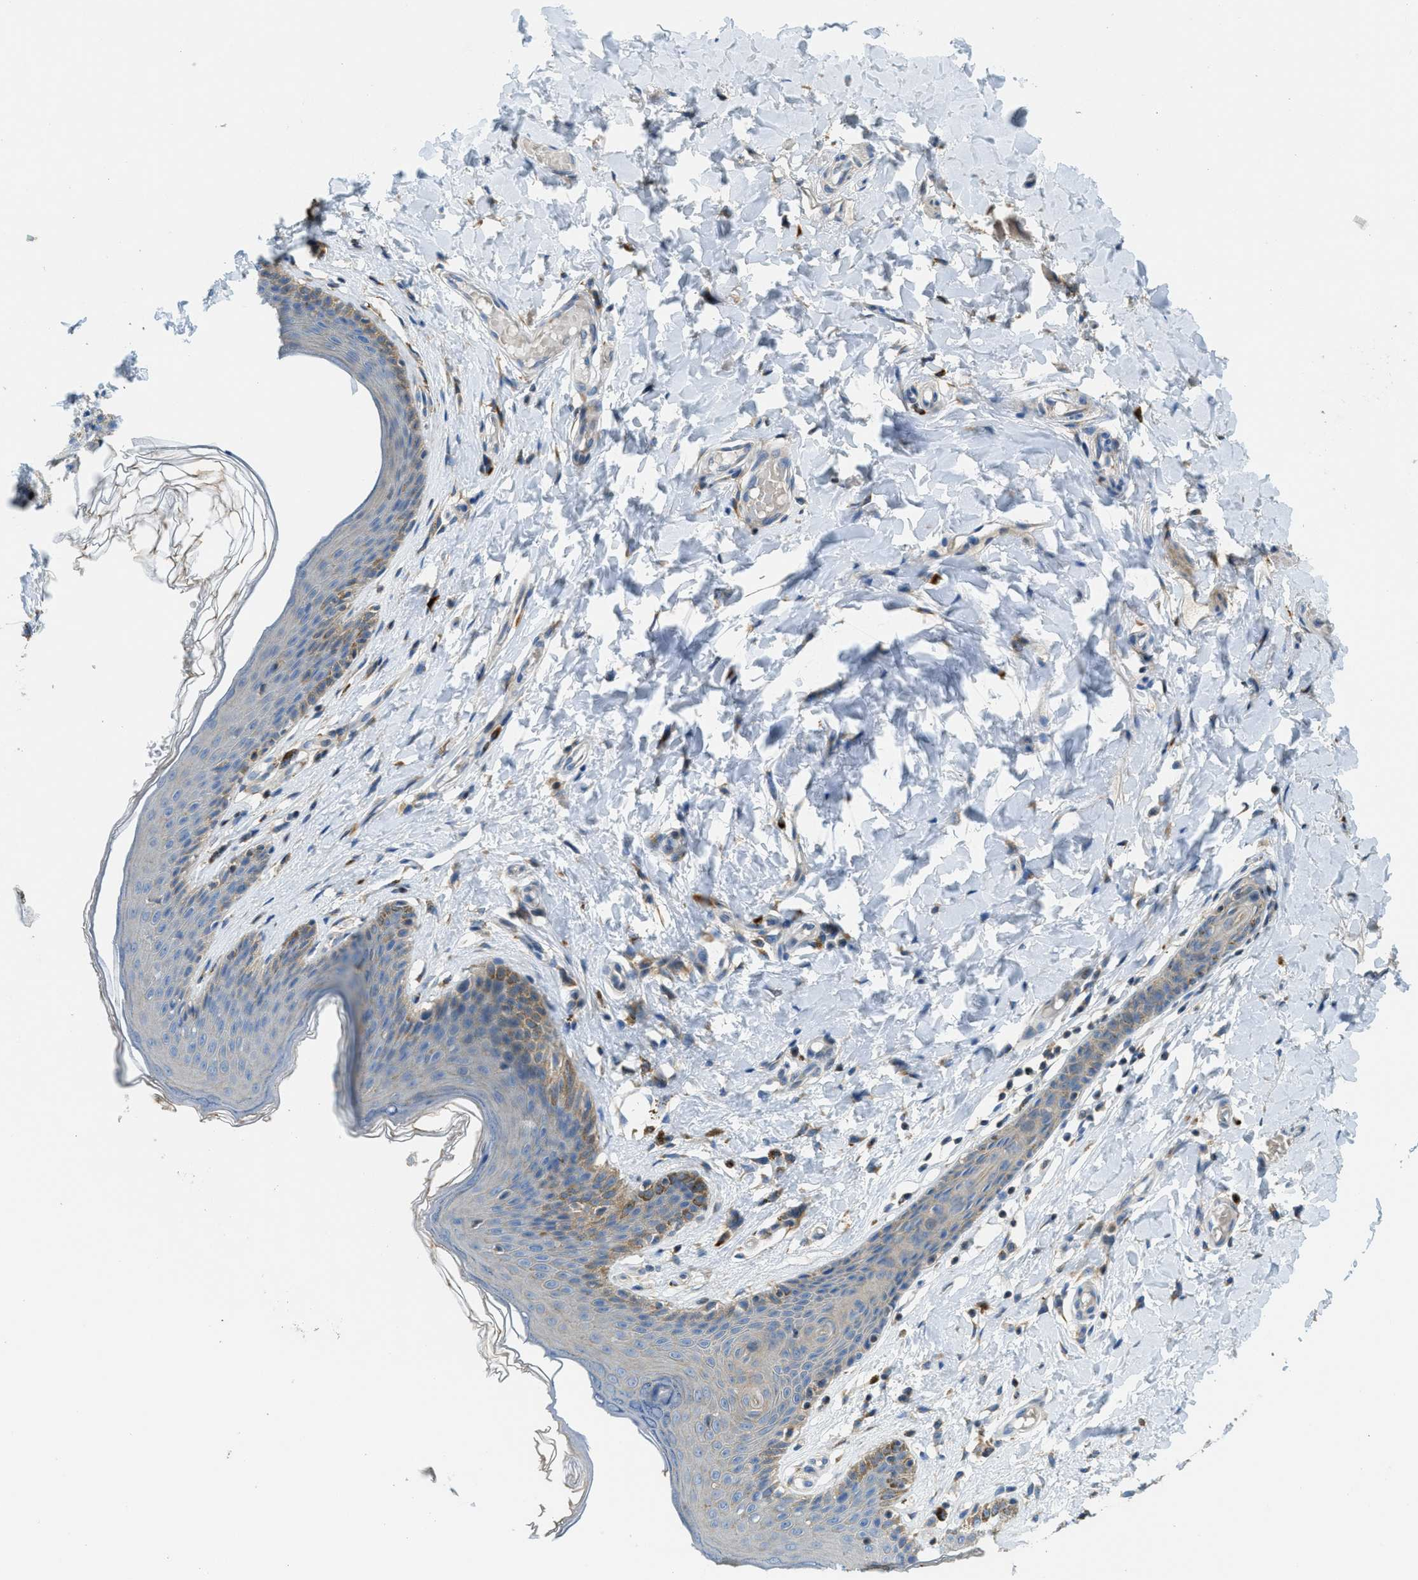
{"staining": {"intensity": "moderate", "quantity": "25%-75%", "location": "cytoplasmic/membranous"}, "tissue": "skin", "cell_type": "Epidermal cells", "image_type": "normal", "snomed": [{"axis": "morphology", "description": "Normal tissue, NOS"}, {"axis": "topography", "description": "Vulva"}], "caption": "Immunohistochemistry (IHC) of benign human skin exhibits medium levels of moderate cytoplasmic/membranous positivity in approximately 25%-75% of epidermal cells.", "gene": "RFFL", "patient": {"sex": "female", "age": 66}}